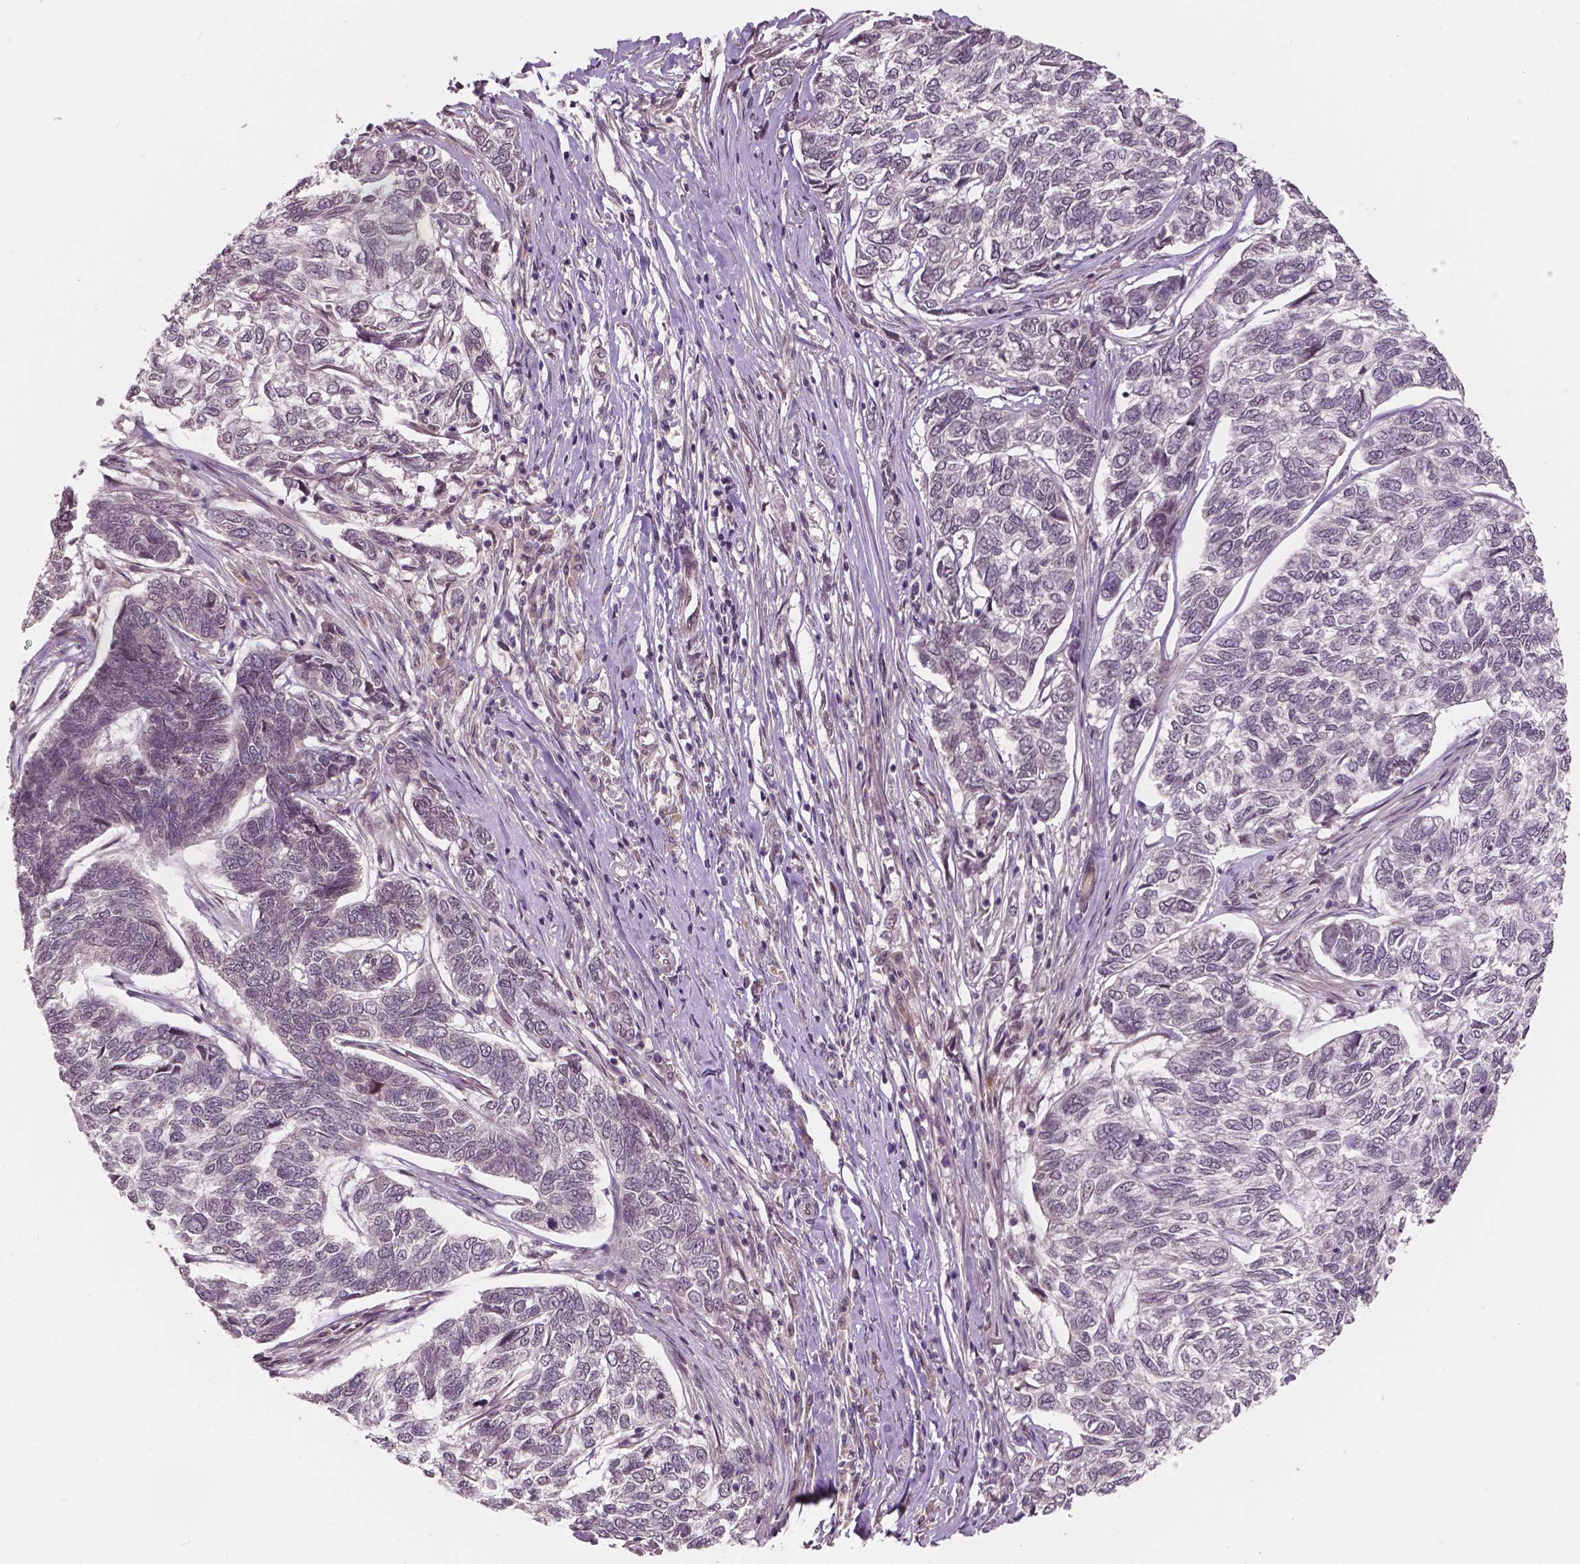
{"staining": {"intensity": "negative", "quantity": "none", "location": "none"}, "tissue": "skin cancer", "cell_type": "Tumor cells", "image_type": "cancer", "snomed": [{"axis": "morphology", "description": "Basal cell carcinoma"}, {"axis": "topography", "description": "Skin"}], "caption": "Tumor cells are negative for brown protein staining in basal cell carcinoma (skin).", "gene": "HMBOX1", "patient": {"sex": "female", "age": 65}}